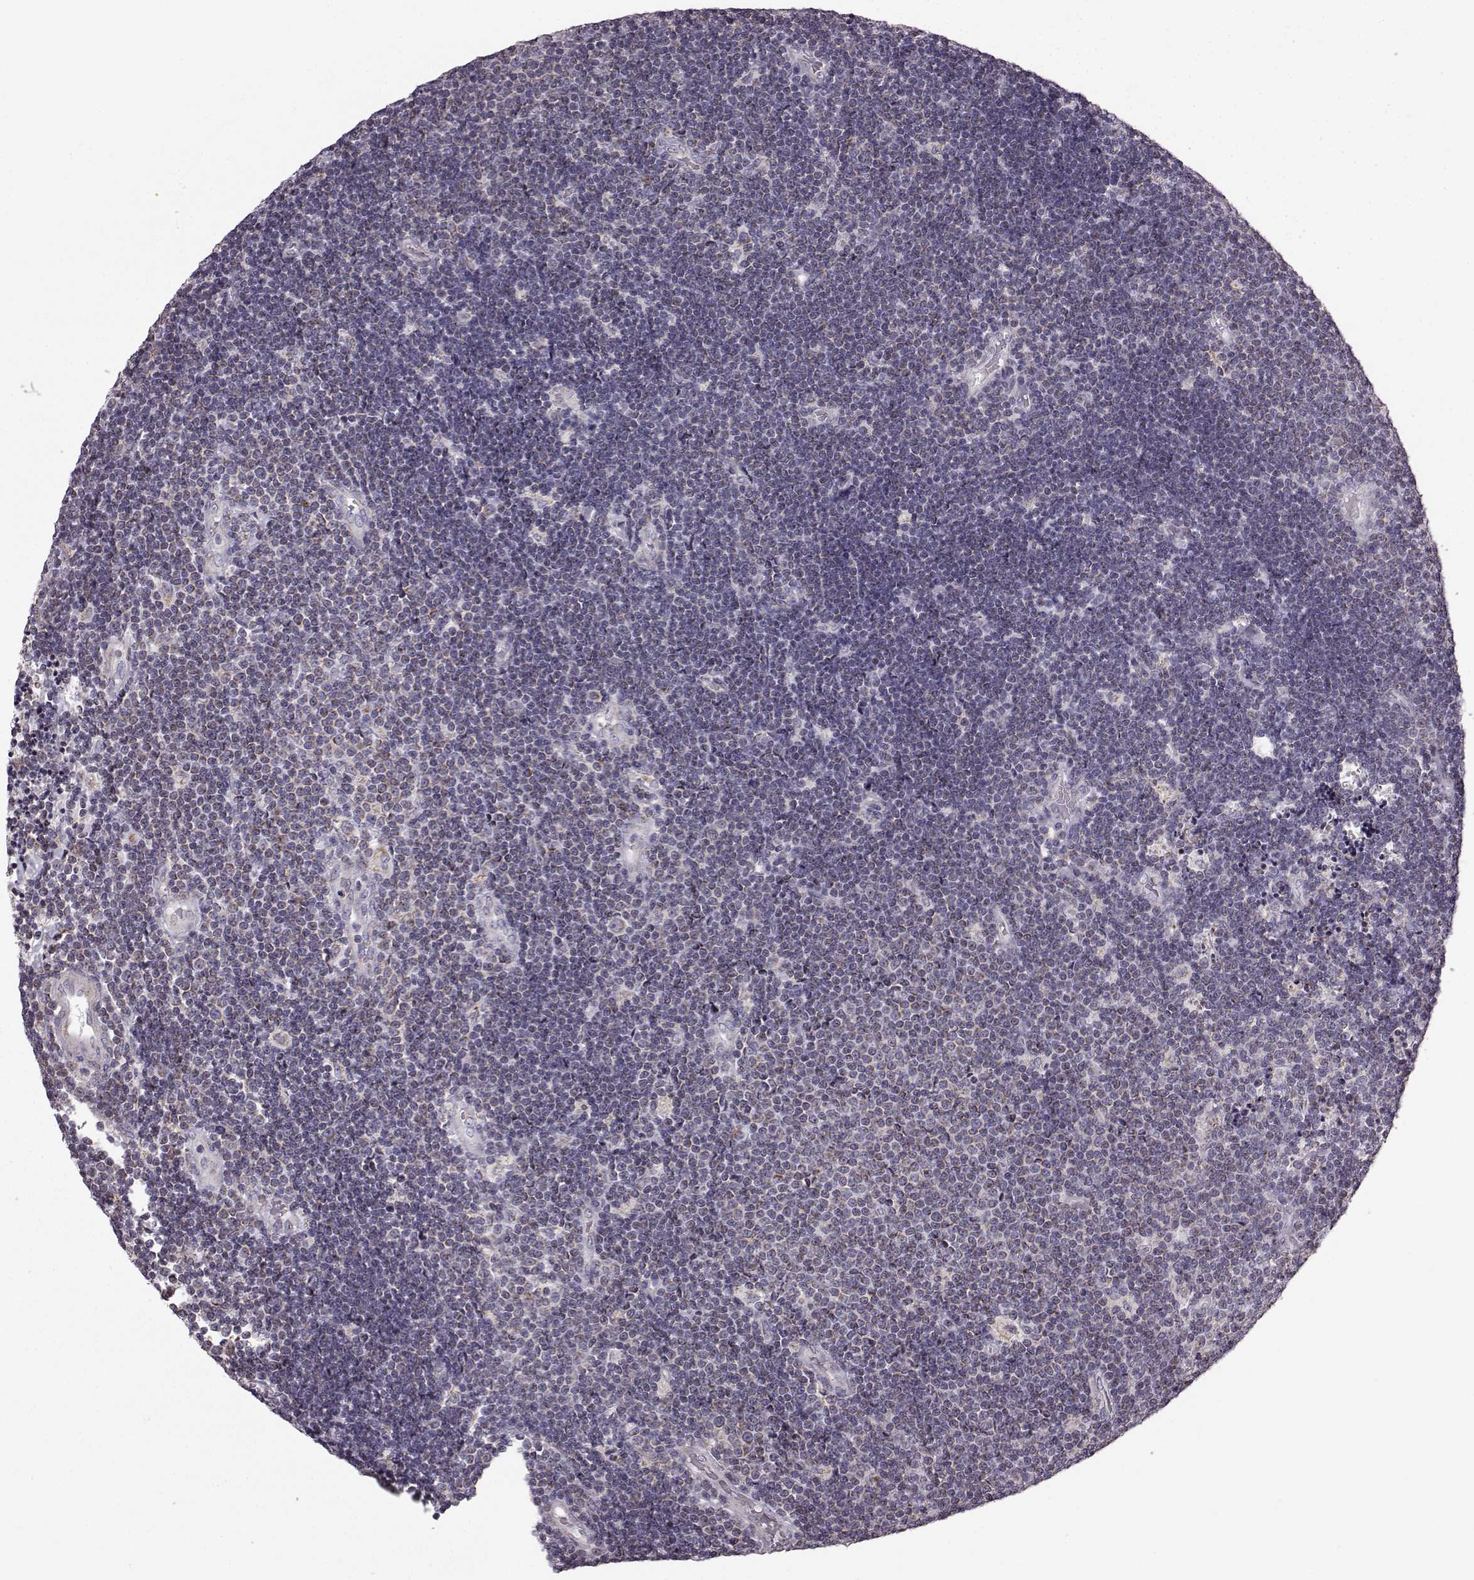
{"staining": {"intensity": "negative", "quantity": "none", "location": "none"}, "tissue": "lymphoma", "cell_type": "Tumor cells", "image_type": "cancer", "snomed": [{"axis": "morphology", "description": "Malignant lymphoma, non-Hodgkin's type, Low grade"}, {"axis": "topography", "description": "Brain"}], "caption": "High power microscopy histopathology image of an immunohistochemistry histopathology image of low-grade malignant lymphoma, non-Hodgkin's type, revealing no significant expression in tumor cells.", "gene": "FAM8A1", "patient": {"sex": "female", "age": 66}}